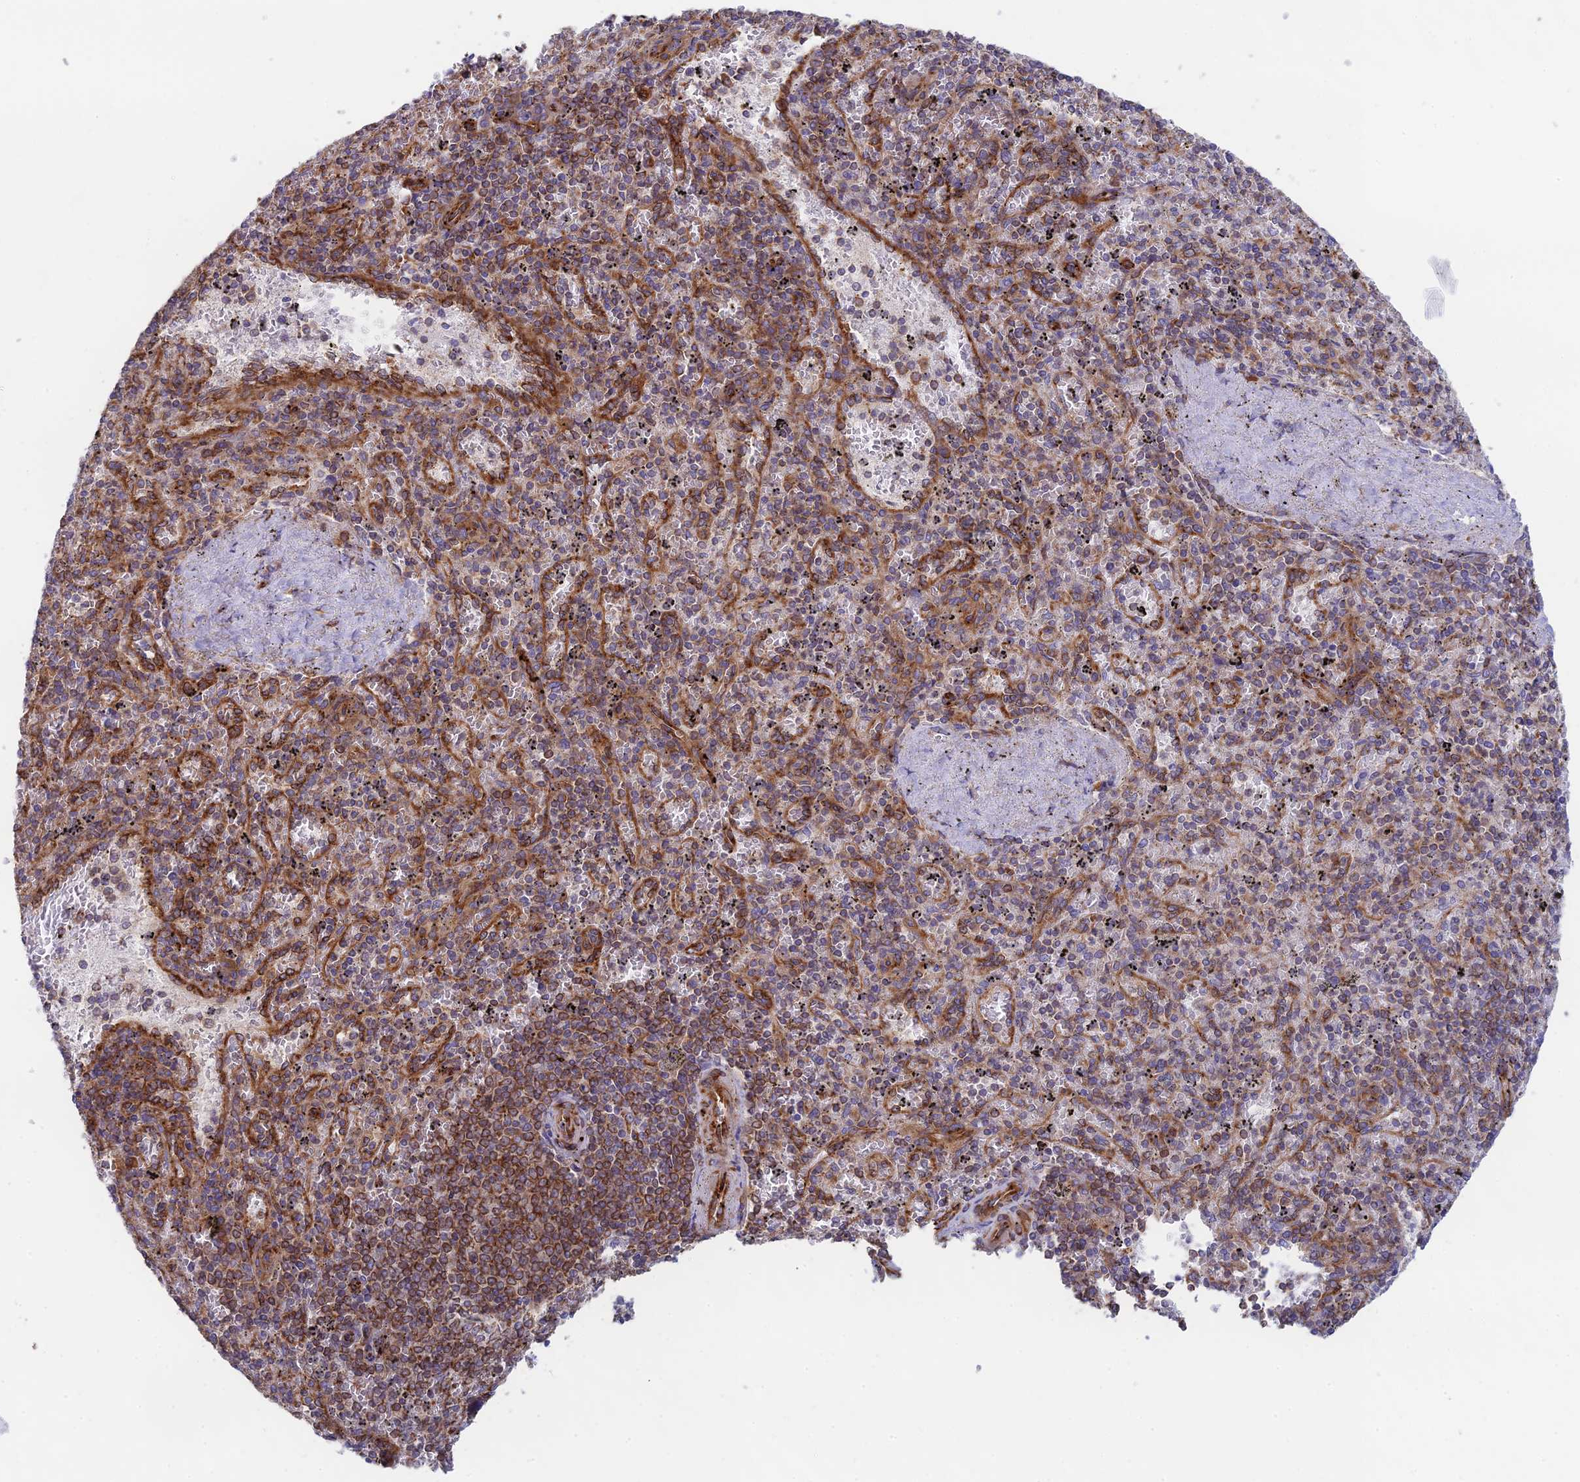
{"staining": {"intensity": "moderate", "quantity": "25%-75%", "location": "cytoplasmic/membranous"}, "tissue": "spleen", "cell_type": "Cells in red pulp", "image_type": "normal", "snomed": [{"axis": "morphology", "description": "Normal tissue, NOS"}, {"axis": "topography", "description": "Spleen"}], "caption": "A medium amount of moderate cytoplasmic/membranous positivity is present in approximately 25%-75% of cells in red pulp in normal spleen.", "gene": "CCDC69", "patient": {"sex": "male", "age": 82}}